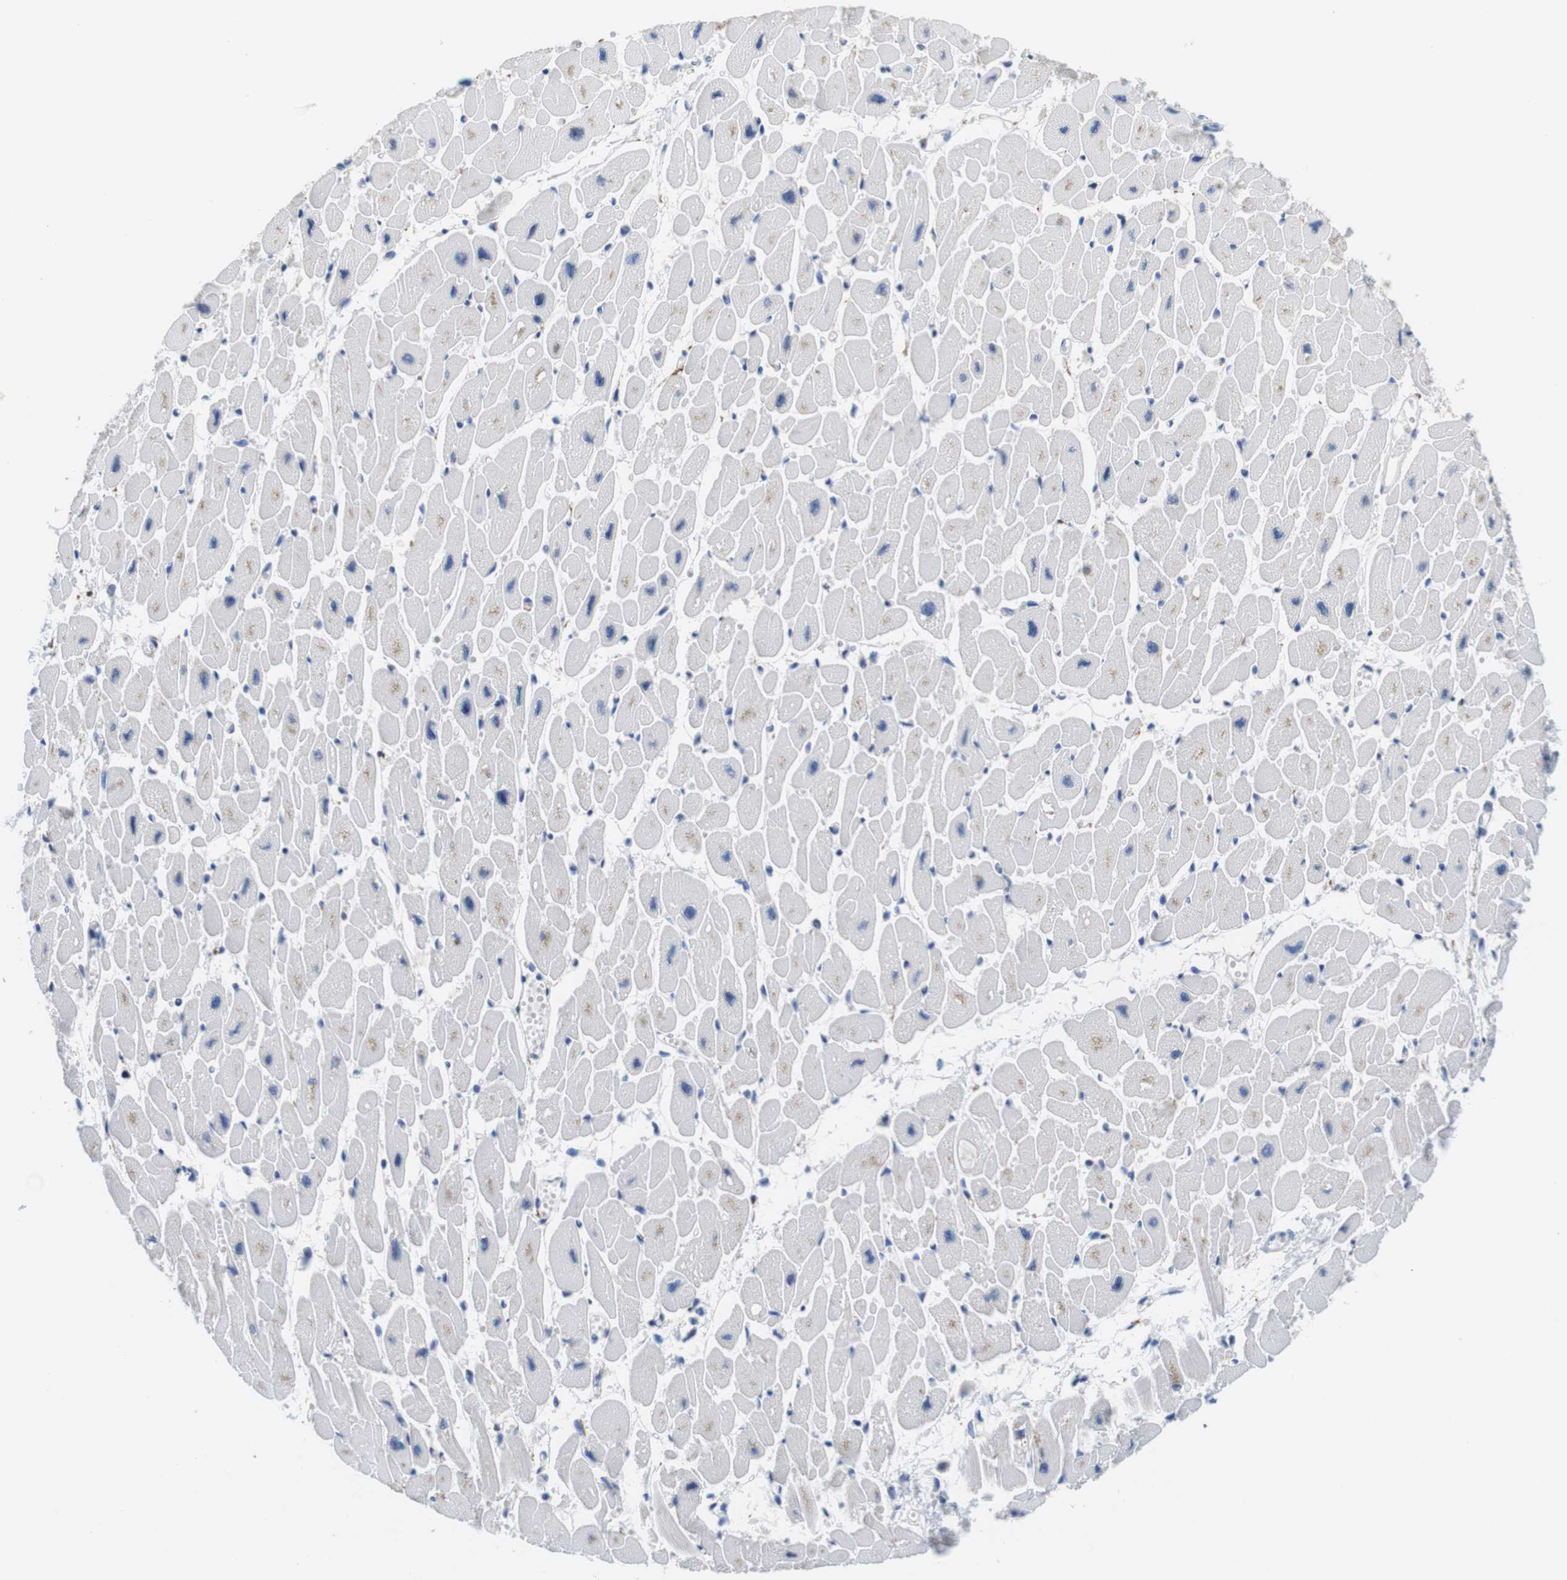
{"staining": {"intensity": "negative", "quantity": "none", "location": "none"}, "tissue": "heart muscle", "cell_type": "Cardiomyocytes", "image_type": "normal", "snomed": [{"axis": "morphology", "description": "Normal tissue, NOS"}, {"axis": "topography", "description": "Heart"}], "caption": "A micrograph of heart muscle stained for a protein reveals no brown staining in cardiomyocytes.", "gene": "MAP6", "patient": {"sex": "female", "age": 54}}